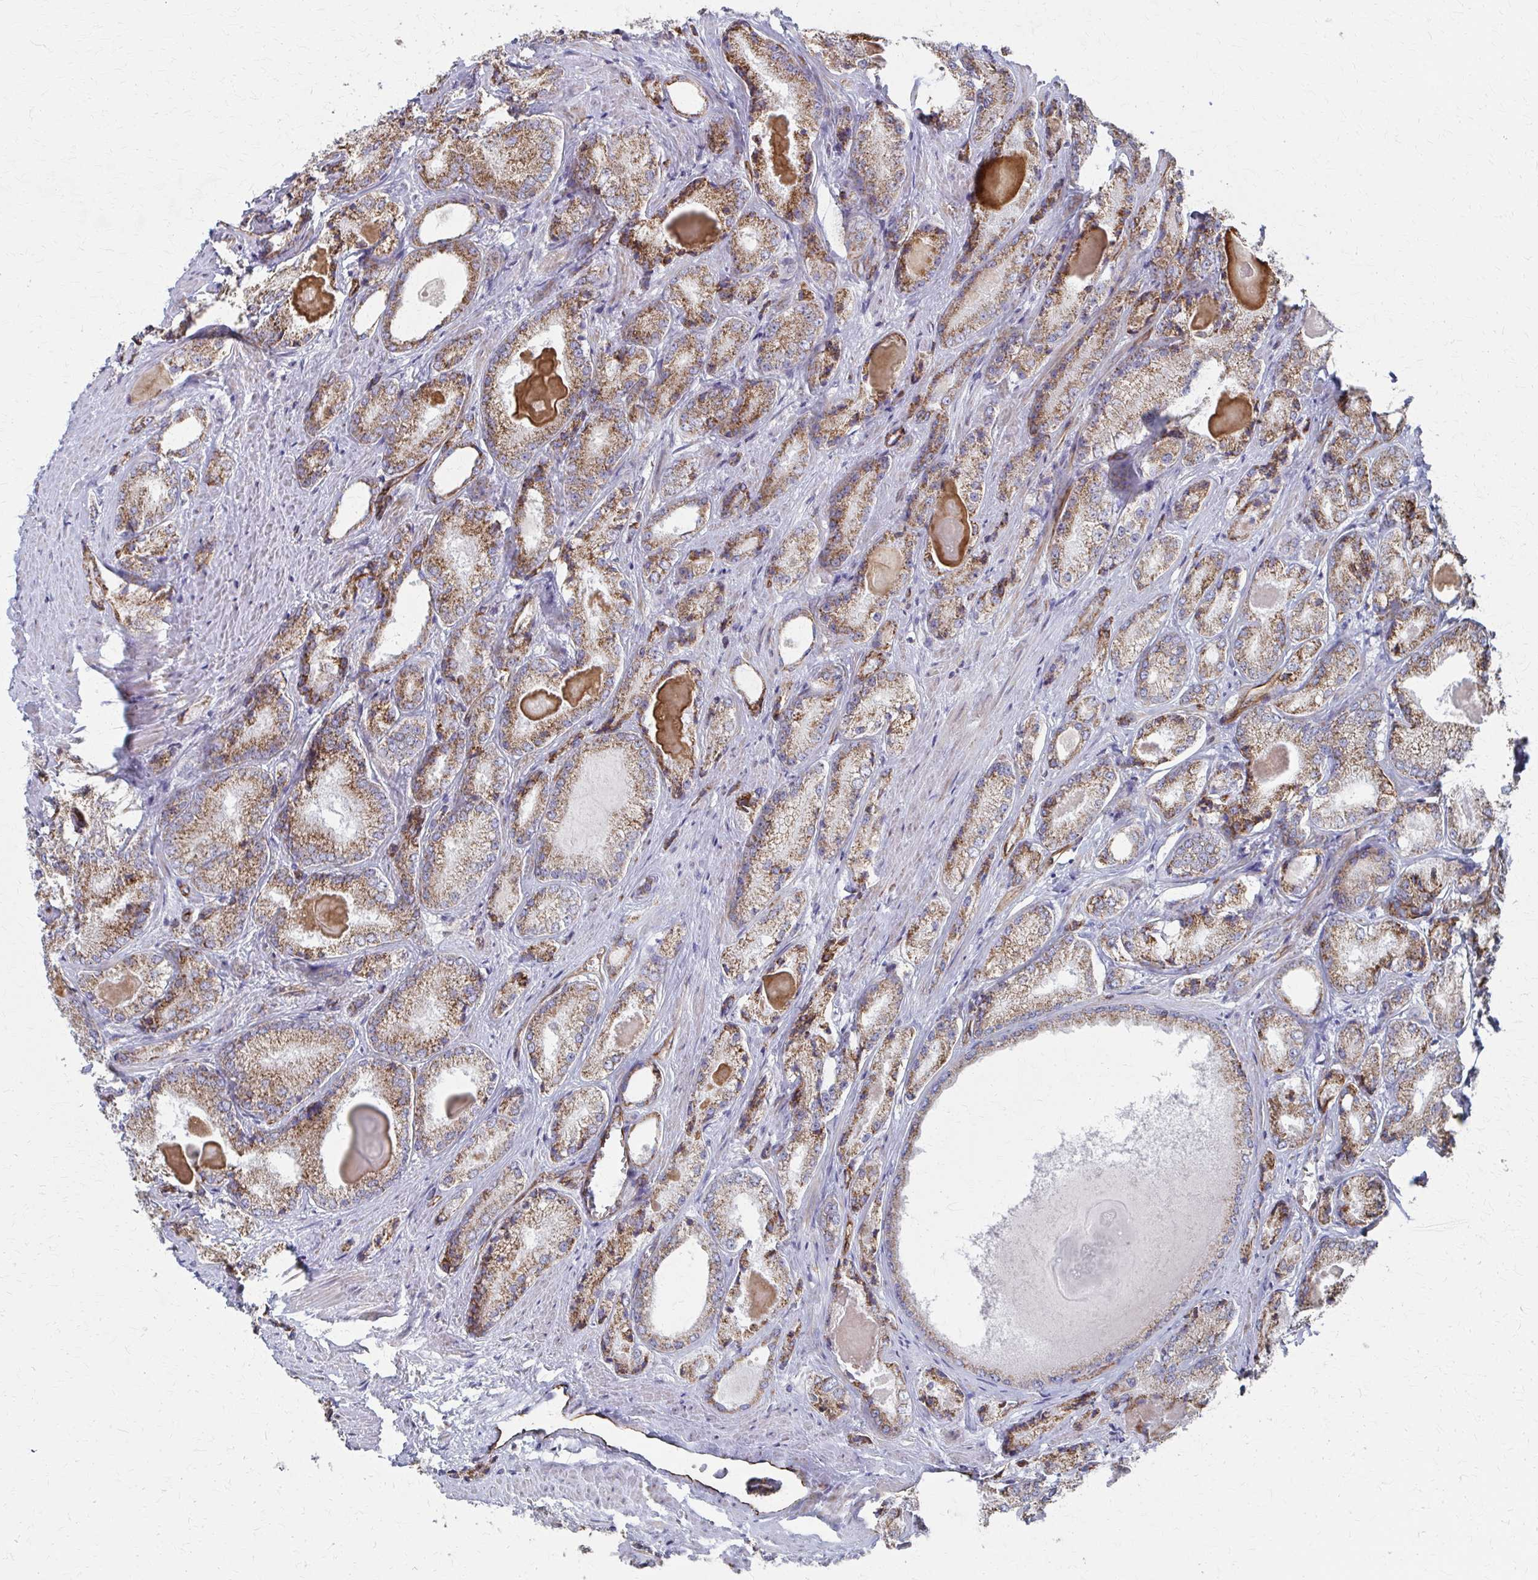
{"staining": {"intensity": "moderate", "quantity": ">75%", "location": "cytoplasmic/membranous"}, "tissue": "prostate cancer", "cell_type": "Tumor cells", "image_type": "cancer", "snomed": [{"axis": "morphology", "description": "Adenocarcinoma, NOS"}, {"axis": "morphology", "description": "Adenocarcinoma, Low grade"}, {"axis": "topography", "description": "Prostate"}], "caption": "IHC (DAB) staining of human prostate cancer (adenocarcinoma) exhibits moderate cytoplasmic/membranous protein positivity in approximately >75% of tumor cells.", "gene": "FAHD1", "patient": {"sex": "male", "age": 68}}